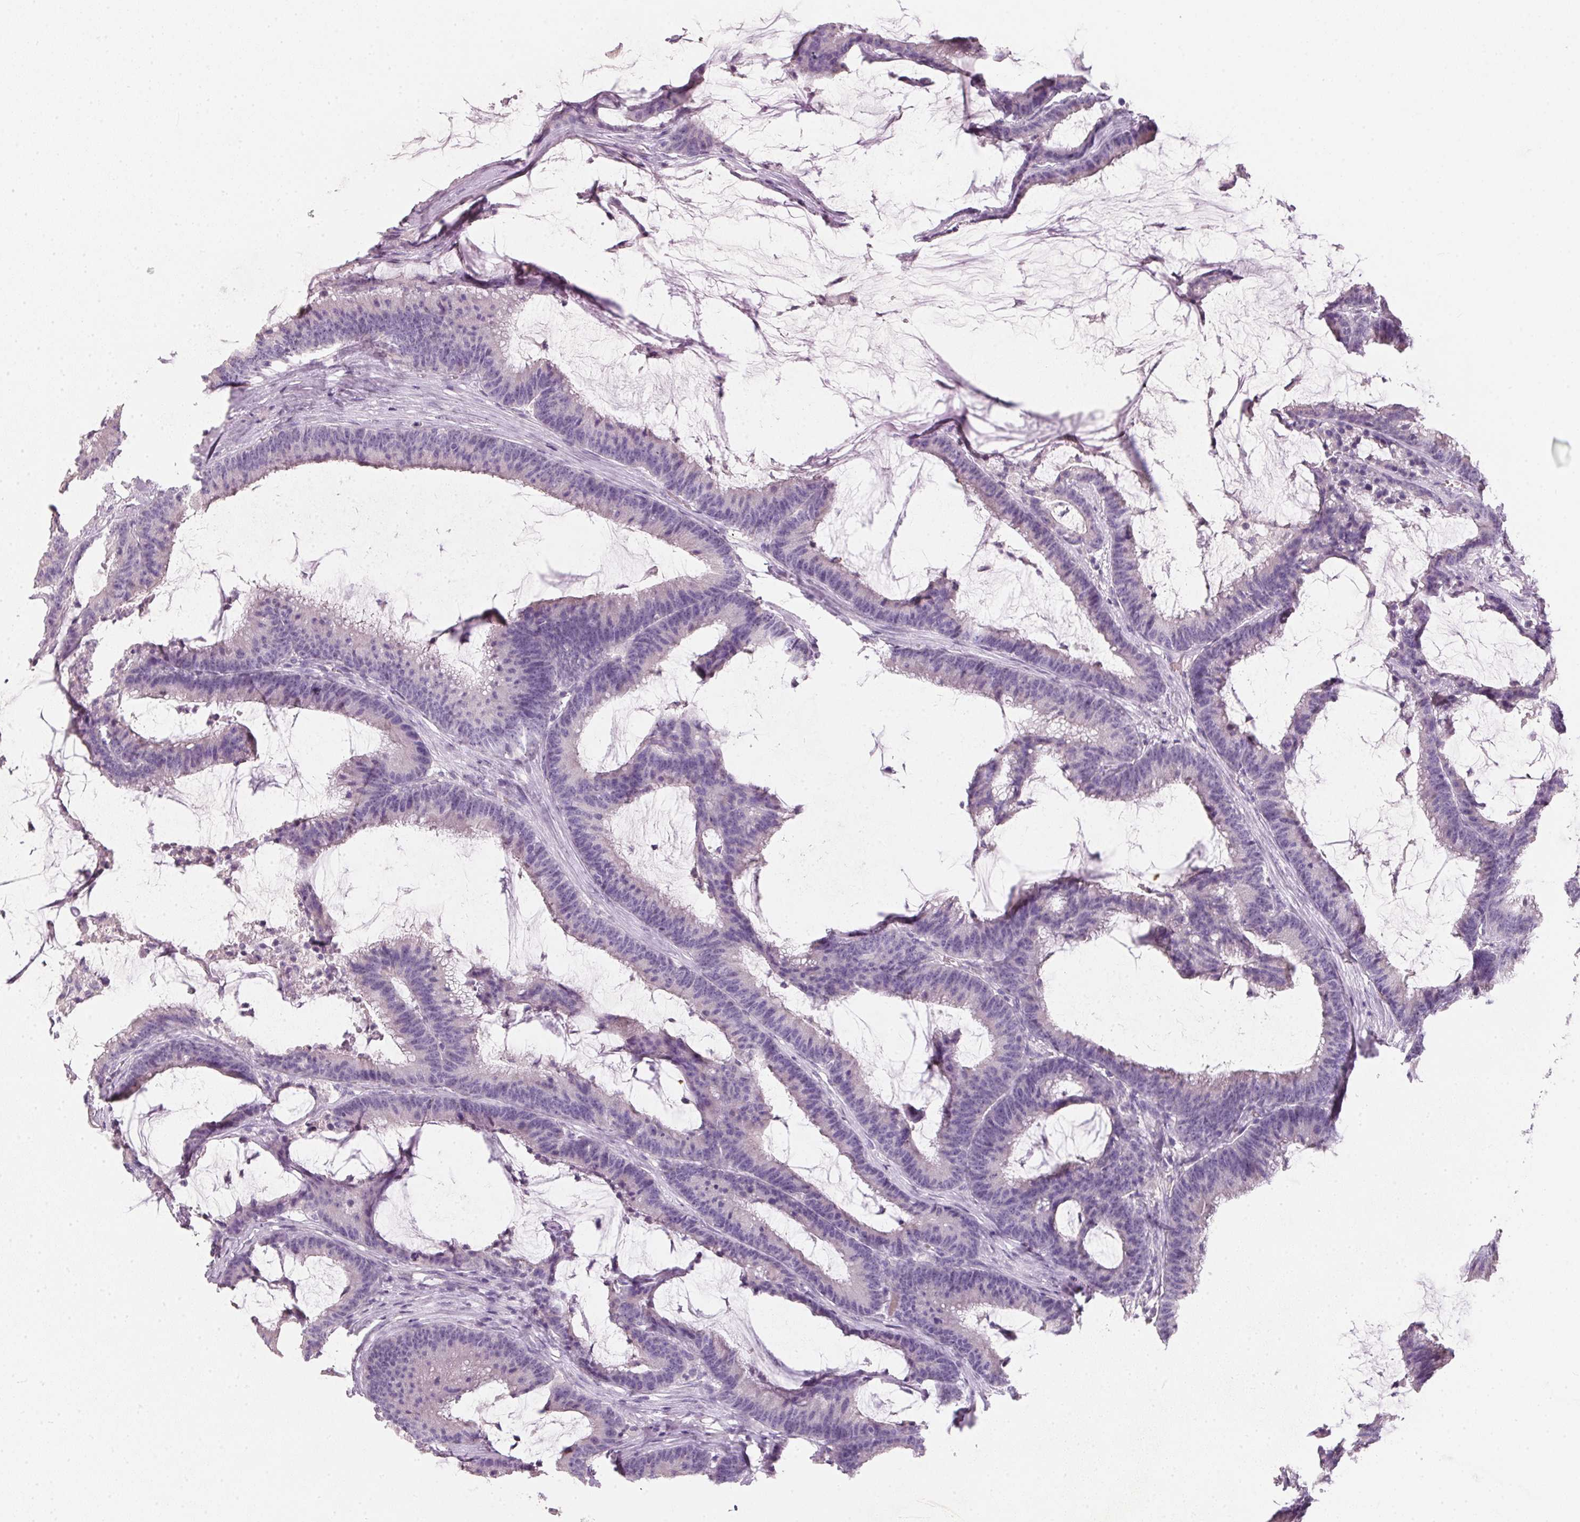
{"staining": {"intensity": "negative", "quantity": "none", "location": "none"}, "tissue": "colorectal cancer", "cell_type": "Tumor cells", "image_type": "cancer", "snomed": [{"axis": "morphology", "description": "Adenocarcinoma, NOS"}, {"axis": "topography", "description": "Colon"}], "caption": "This is an IHC micrograph of human adenocarcinoma (colorectal). There is no staining in tumor cells.", "gene": "HSD17B1", "patient": {"sex": "female", "age": 78}}